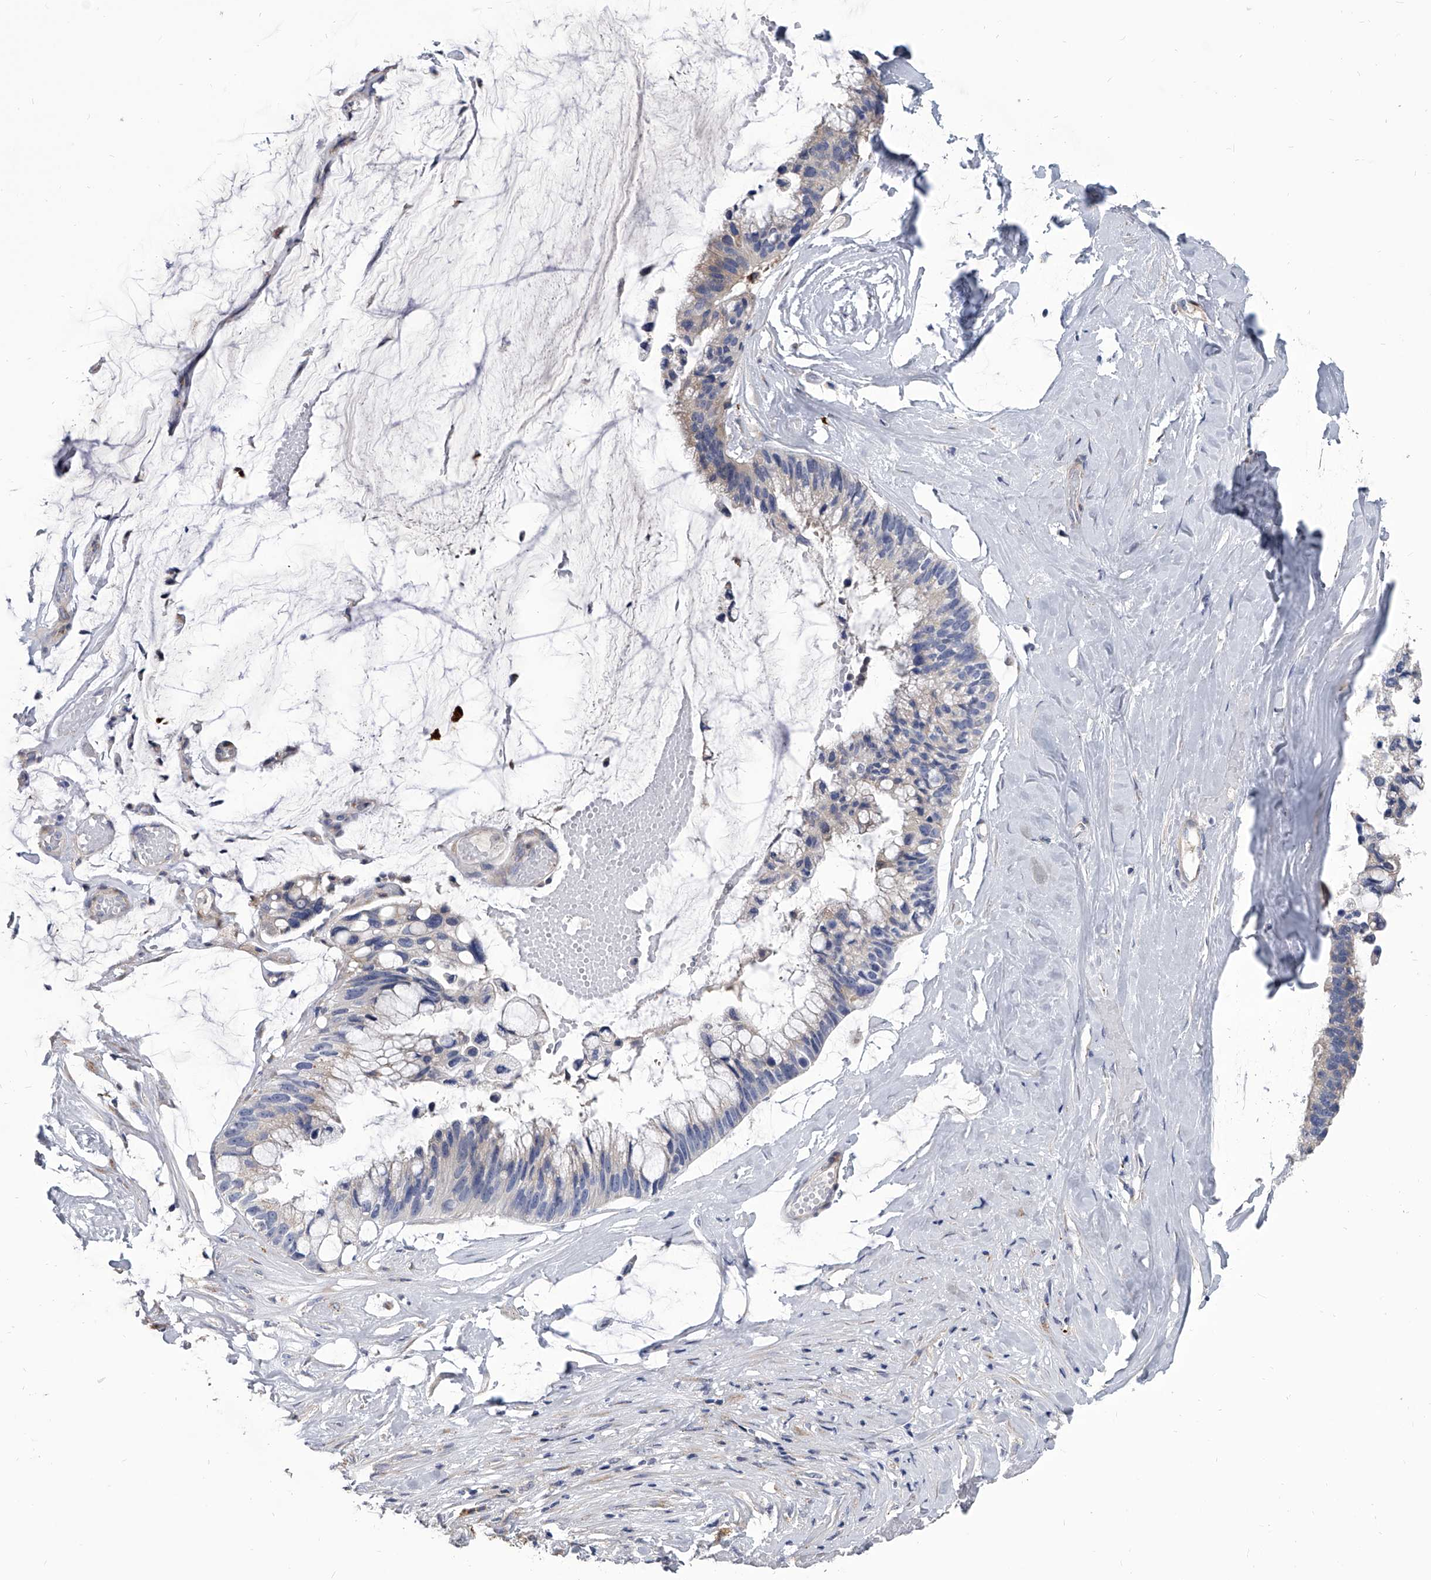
{"staining": {"intensity": "negative", "quantity": "none", "location": "none"}, "tissue": "ovarian cancer", "cell_type": "Tumor cells", "image_type": "cancer", "snomed": [{"axis": "morphology", "description": "Cystadenocarcinoma, mucinous, NOS"}, {"axis": "topography", "description": "Ovary"}], "caption": "Immunohistochemistry of mucinous cystadenocarcinoma (ovarian) displays no expression in tumor cells.", "gene": "SPP1", "patient": {"sex": "female", "age": 39}}